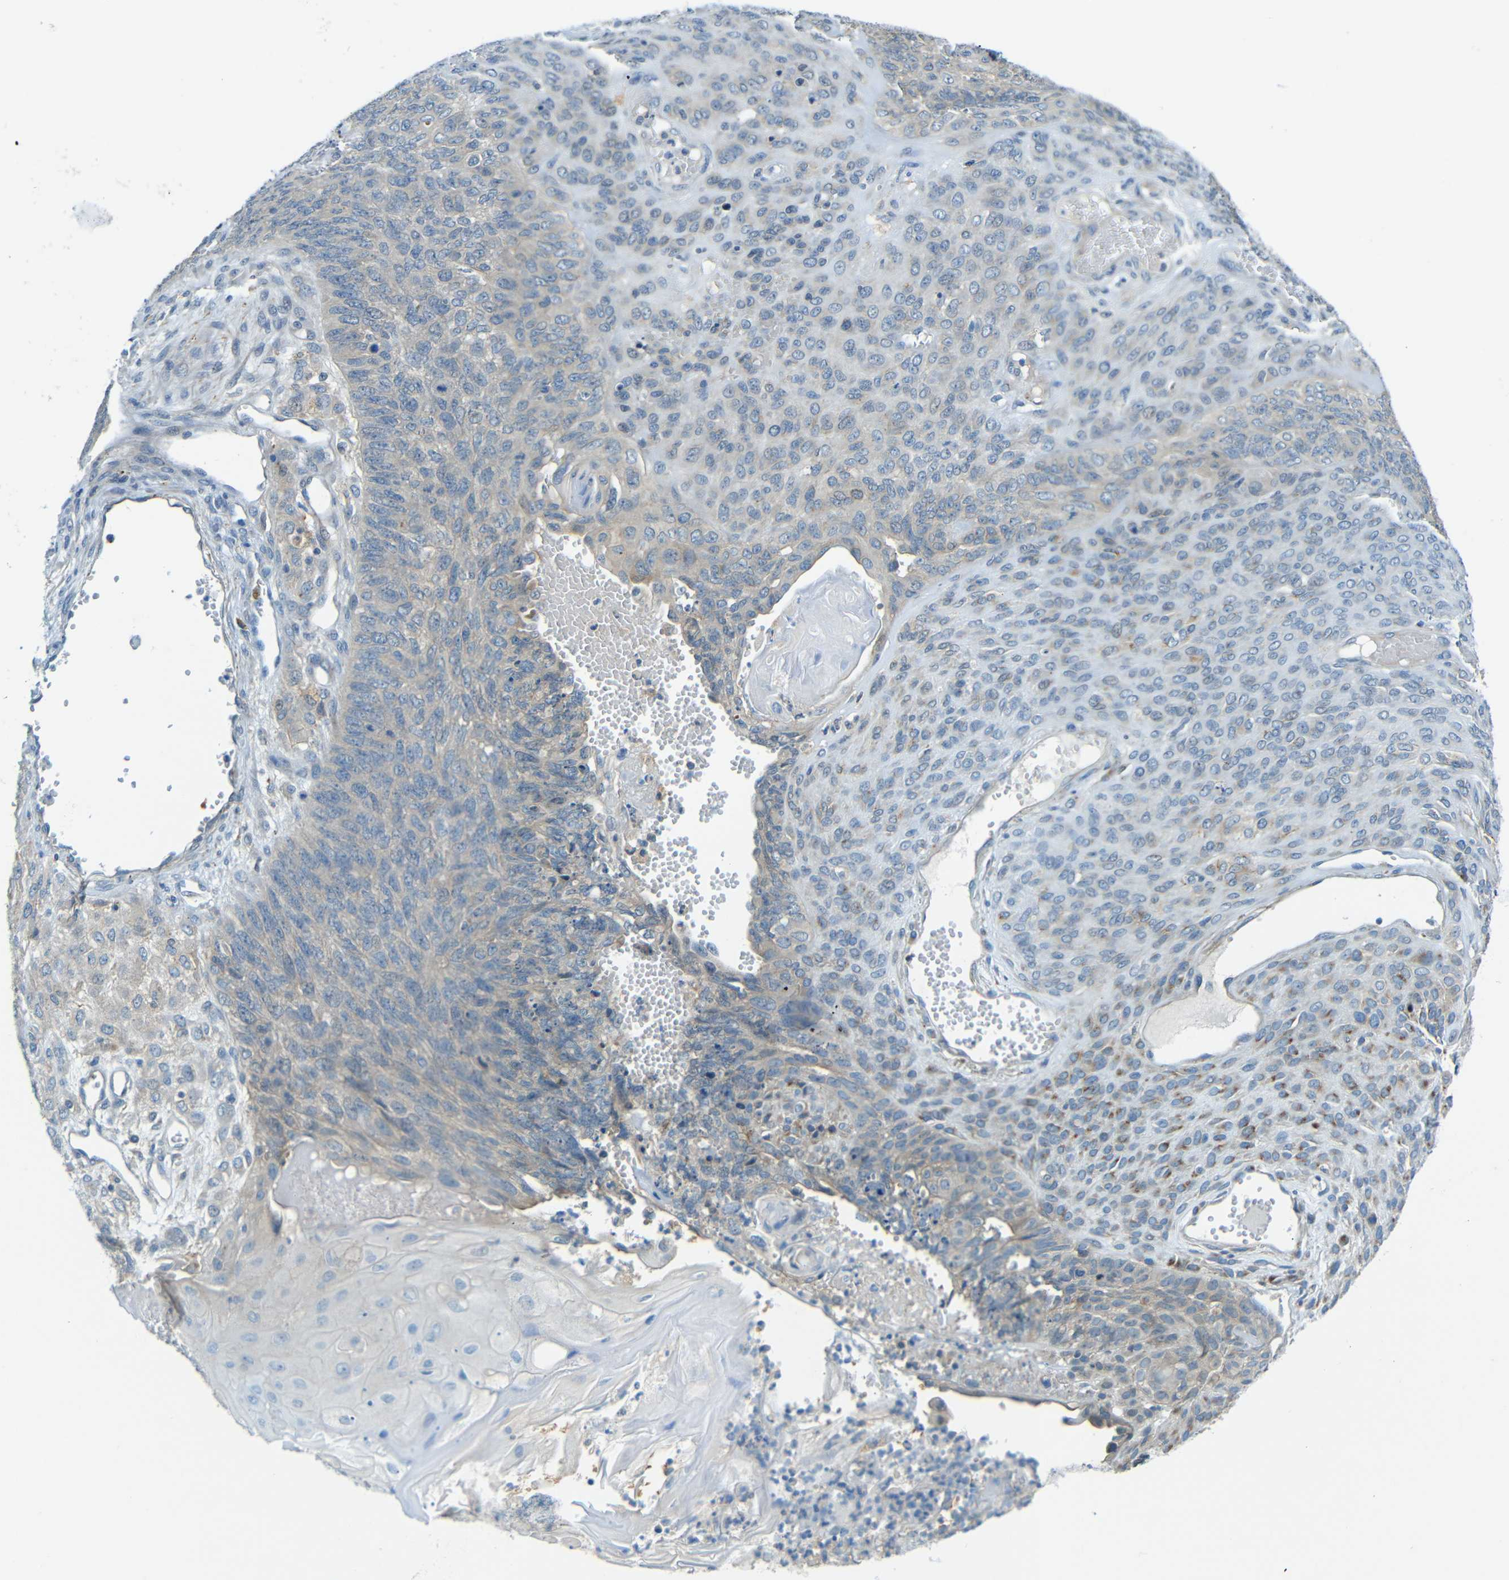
{"staining": {"intensity": "weak", "quantity": "25%-75%", "location": "cytoplasmic/membranous"}, "tissue": "endometrial cancer", "cell_type": "Tumor cells", "image_type": "cancer", "snomed": [{"axis": "morphology", "description": "Adenocarcinoma, NOS"}, {"axis": "topography", "description": "Endometrium"}], "caption": "Immunohistochemistry of adenocarcinoma (endometrial) demonstrates low levels of weak cytoplasmic/membranous staining in about 25%-75% of tumor cells. Nuclei are stained in blue.", "gene": "CYP26B1", "patient": {"sex": "female", "age": 32}}